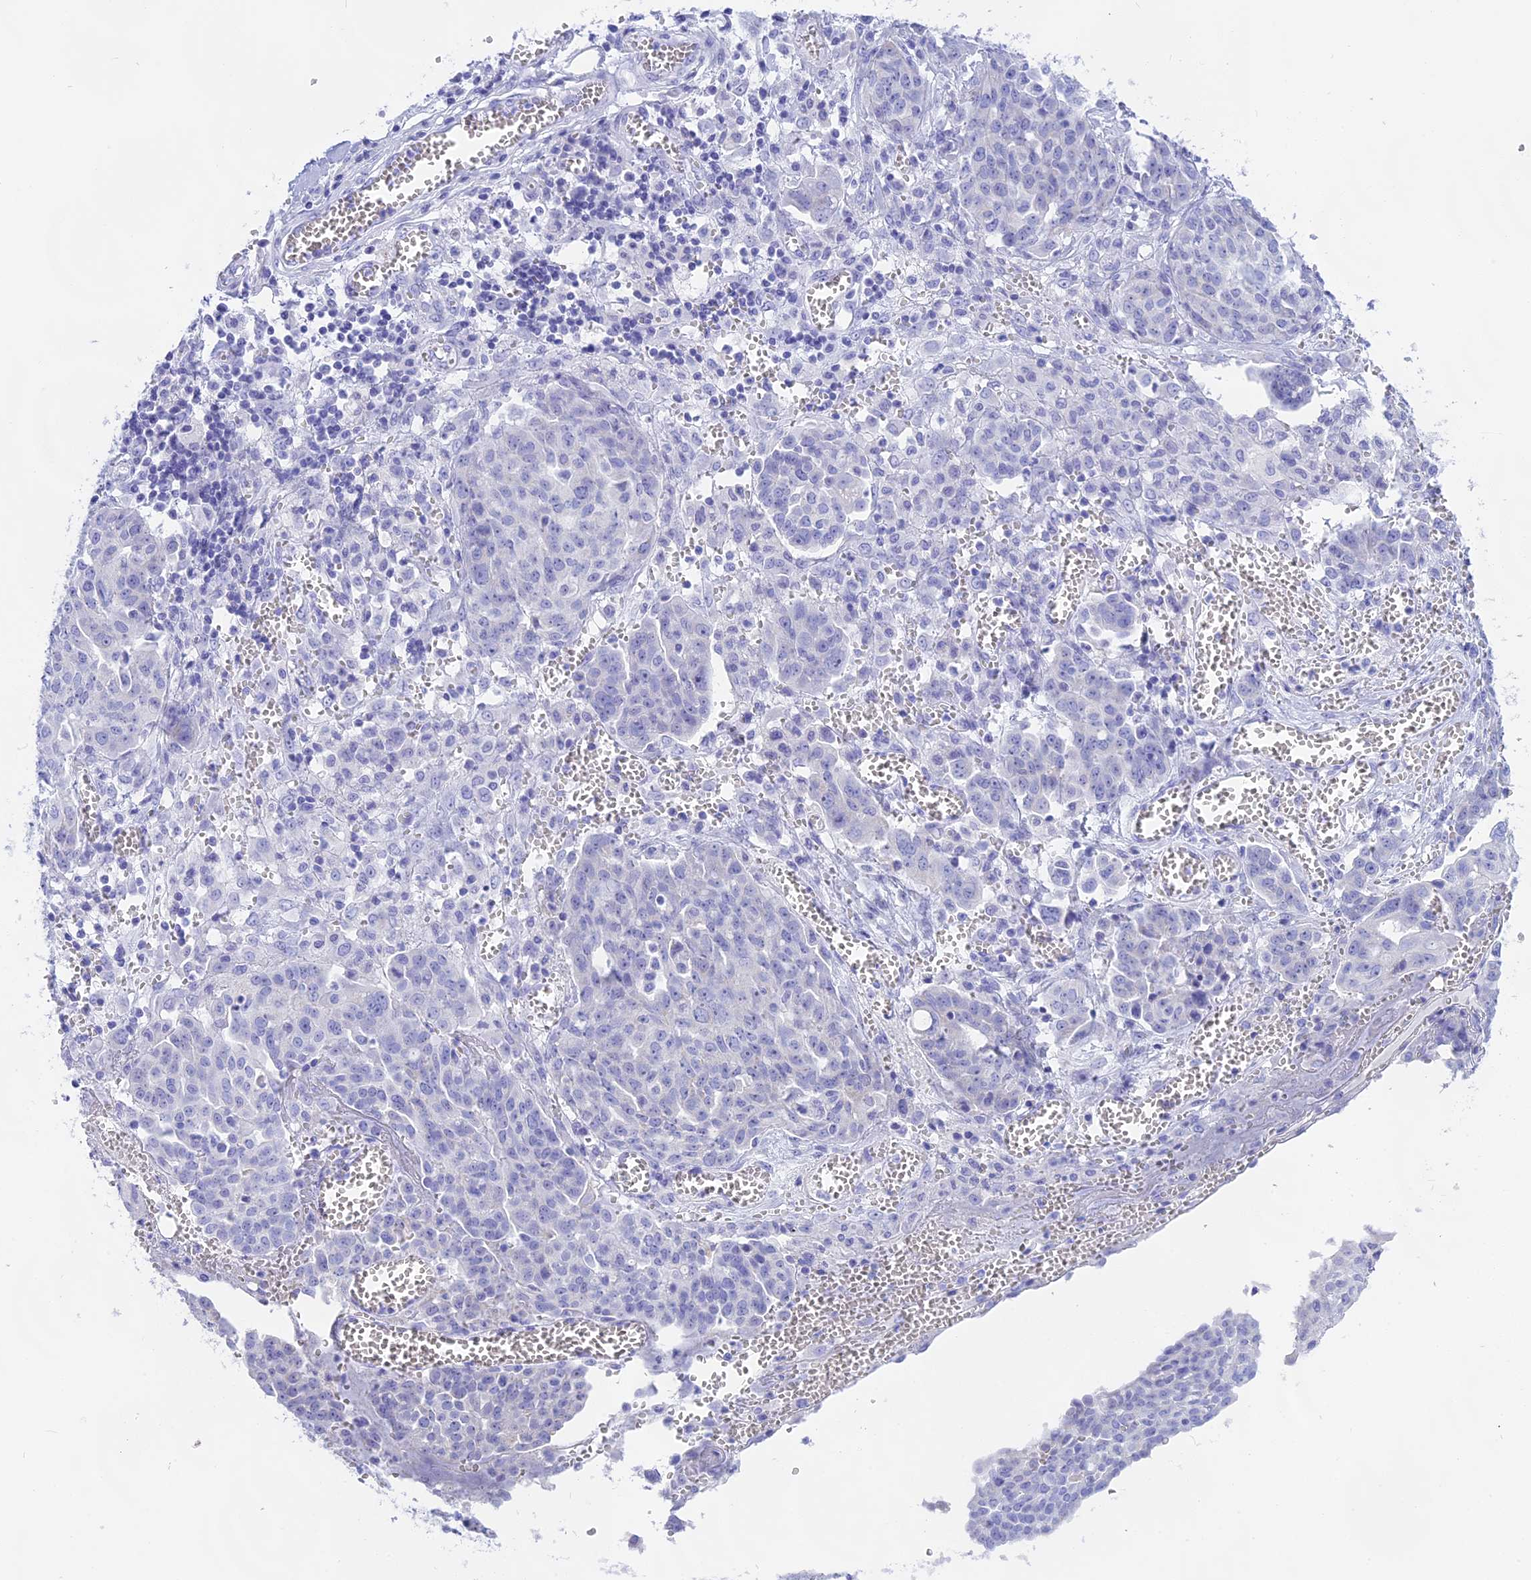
{"staining": {"intensity": "negative", "quantity": "none", "location": "none"}, "tissue": "ovarian cancer", "cell_type": "Tumor cells", "image_type": "cancer", "snomed": [{"axis": "morphology", "description": "Cystadenocarcinoma, serous, NOS"}, {"axis": "topography", "description": "Soft tissue"}, {"axis": "topography", "description": "Ovary"}], "caption": "An immunohistochemistry (IHC) micrograph of serous cystadenocarcinoma (ovarian) is shown. There is no staining in tumor cells of serous cystadenocarcinoma (ovarian). The staining was performed using DAB (3,3'-diaminobenzidine) to visualize the protein expression in brown, while the nuclei were stained in blue with hematoxylin (Magnification: 20x).", "gene": "ISCA1", "patient": {"sex": "female", "age": 57}}